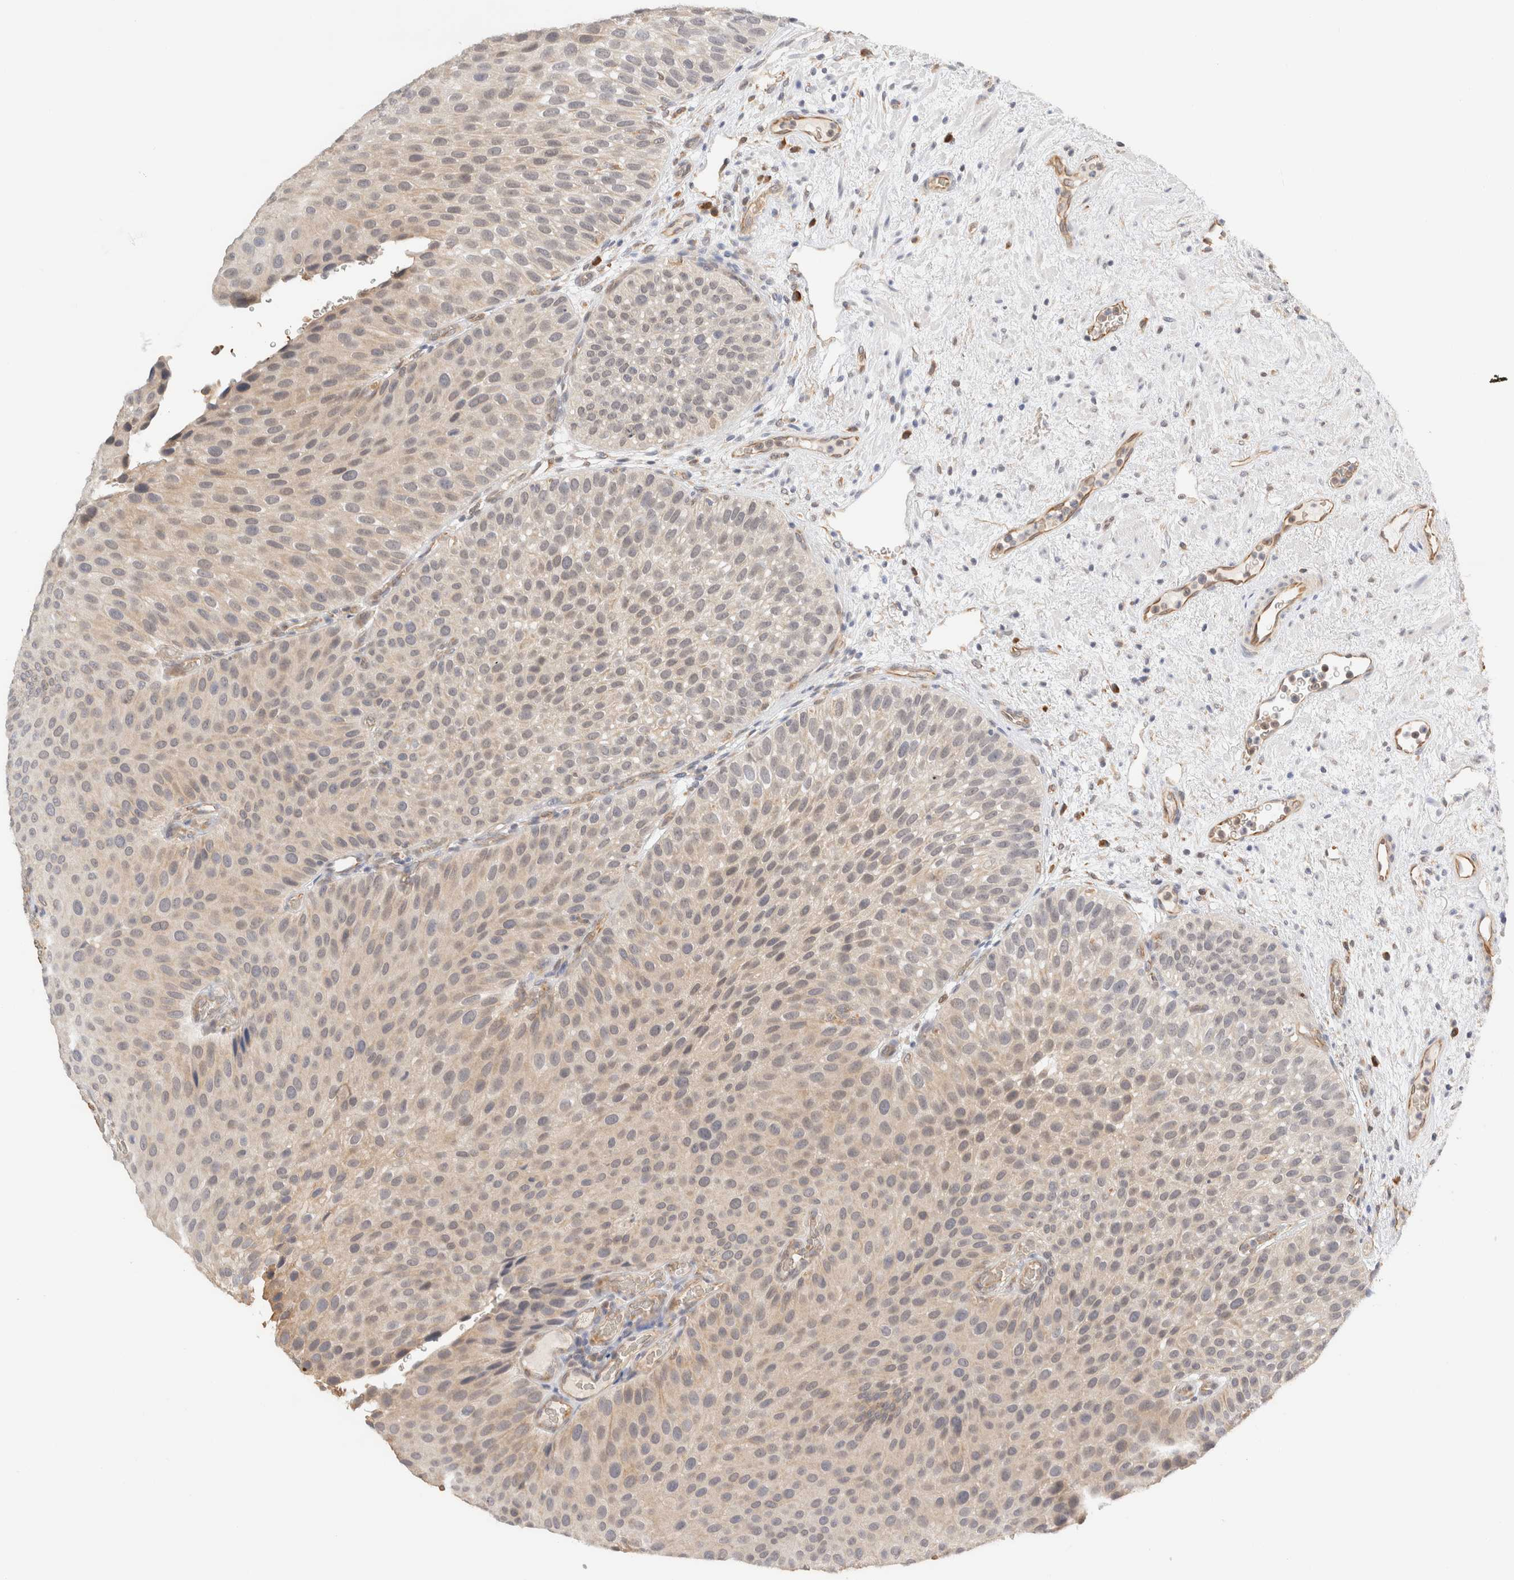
{"staining": {"intensity": "weak", "quantity": "25%-75%", "location": "cytoplasmic/membranous"}, "tissue": "urothelial cancer", "cell_type": "Tumor cells", "image_type": "cancer", "snomed": [{"axis": "morphology", "description": "Normal tissue, NOS"}, {"axis": "morphology", "description": "Urothelial carcinoma, Low grade"}, {"axis": "topography", "description": "Urinary bladder"}, {"axis": "topography", "description": "Prostate"}], "caption": "This is a micrograph of IHC staining of urothelial carcinoma (low-grade), which shows weak staining in the cytoplasmic/membranous of tumor cells.", "gene": "SYVN1", "patient": {"sex": "male", "age": 60}}